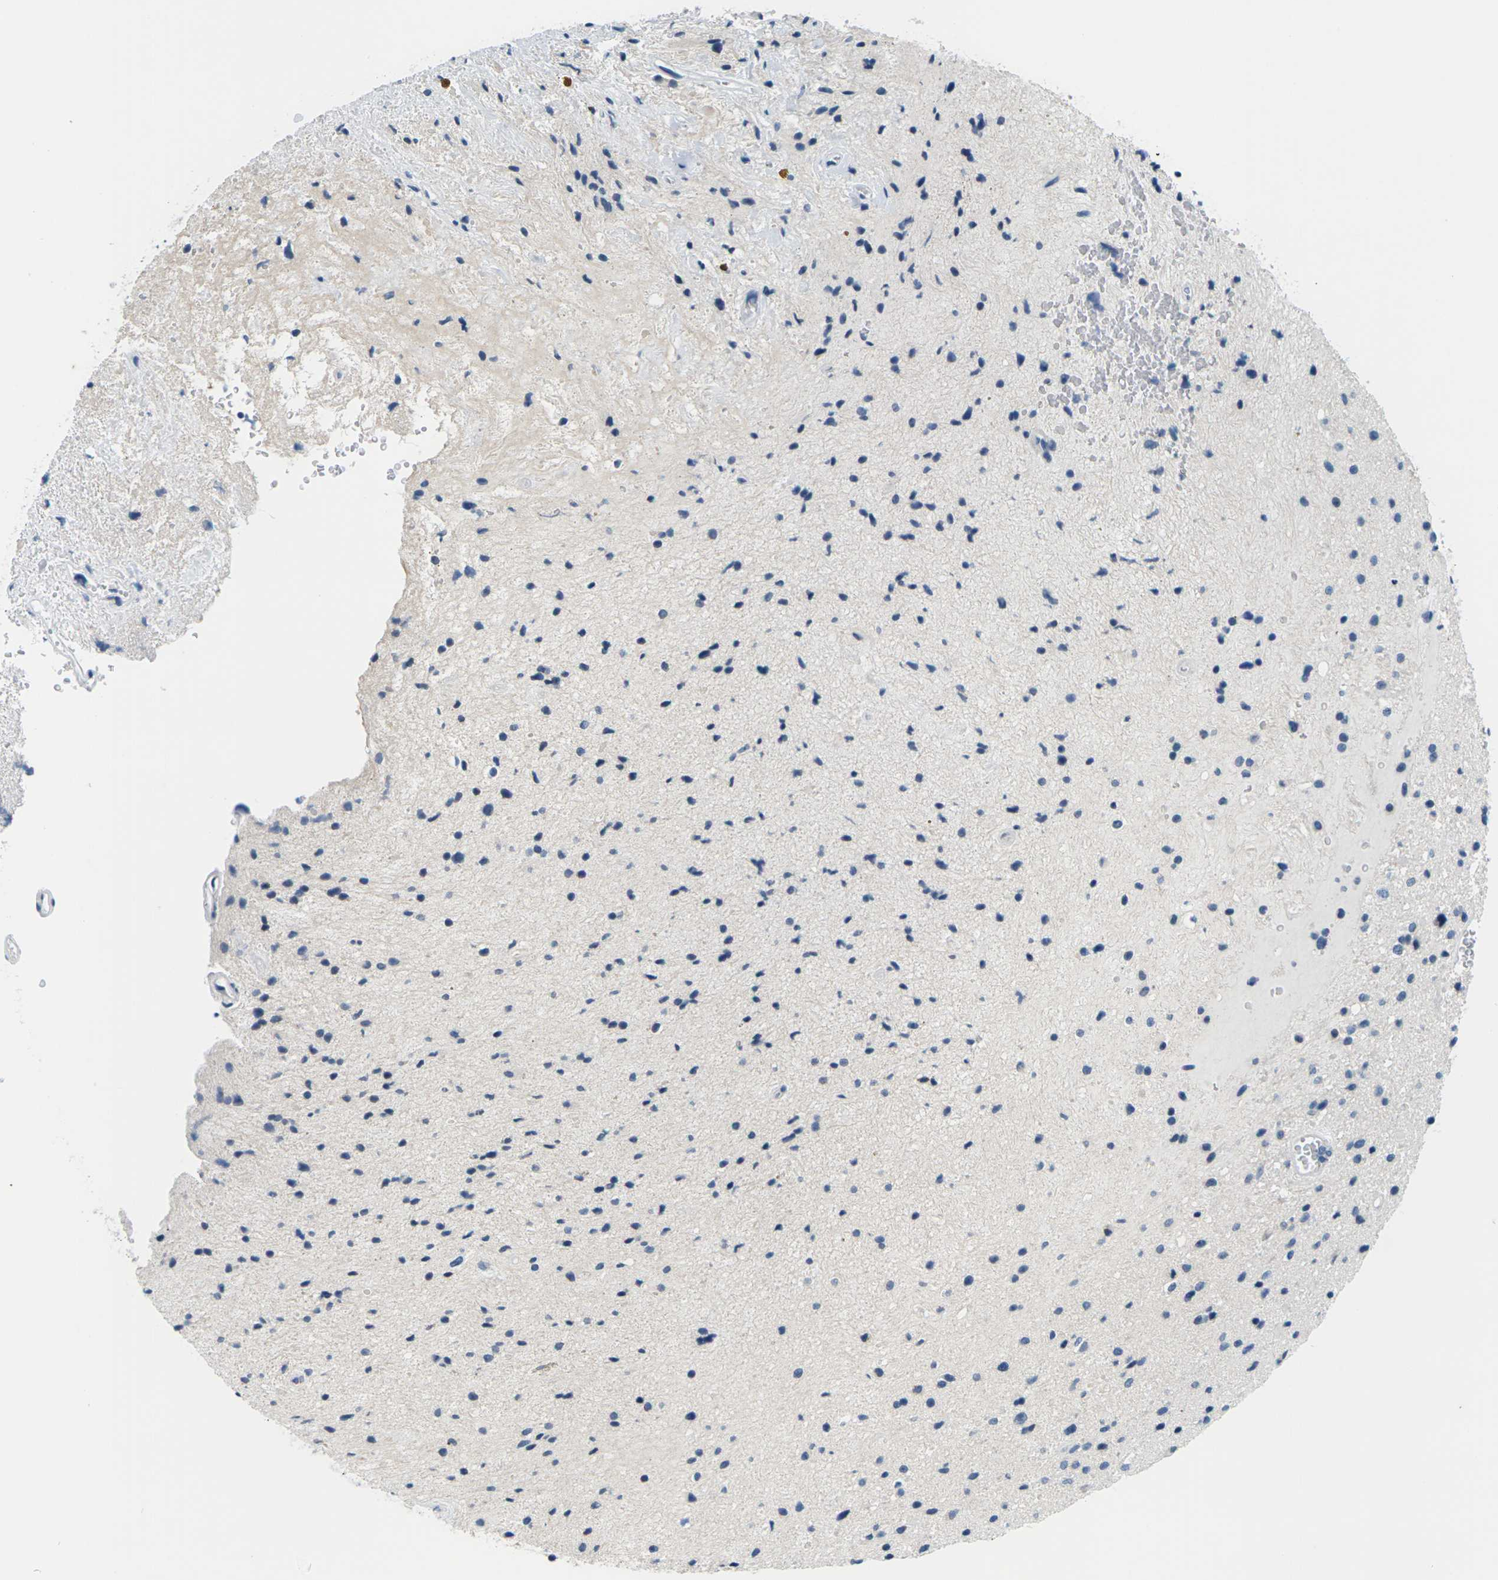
{"staining": {"intensity": "negative", "quantity": "none", "location": "none"}, "tissue": "glioma", "cell_type": "Tumor cells", "image_type": "cancer", "snomed": [{"axis": "morphology", "description": "Glioma, malignant, High grade"}, {"axis": "topography", "description": "Brain"}], "caption": "Tumor cells show no significant protein expression in glioma.", "gene": "UMOD", "patient": {"sex": "male", "age": 33}}